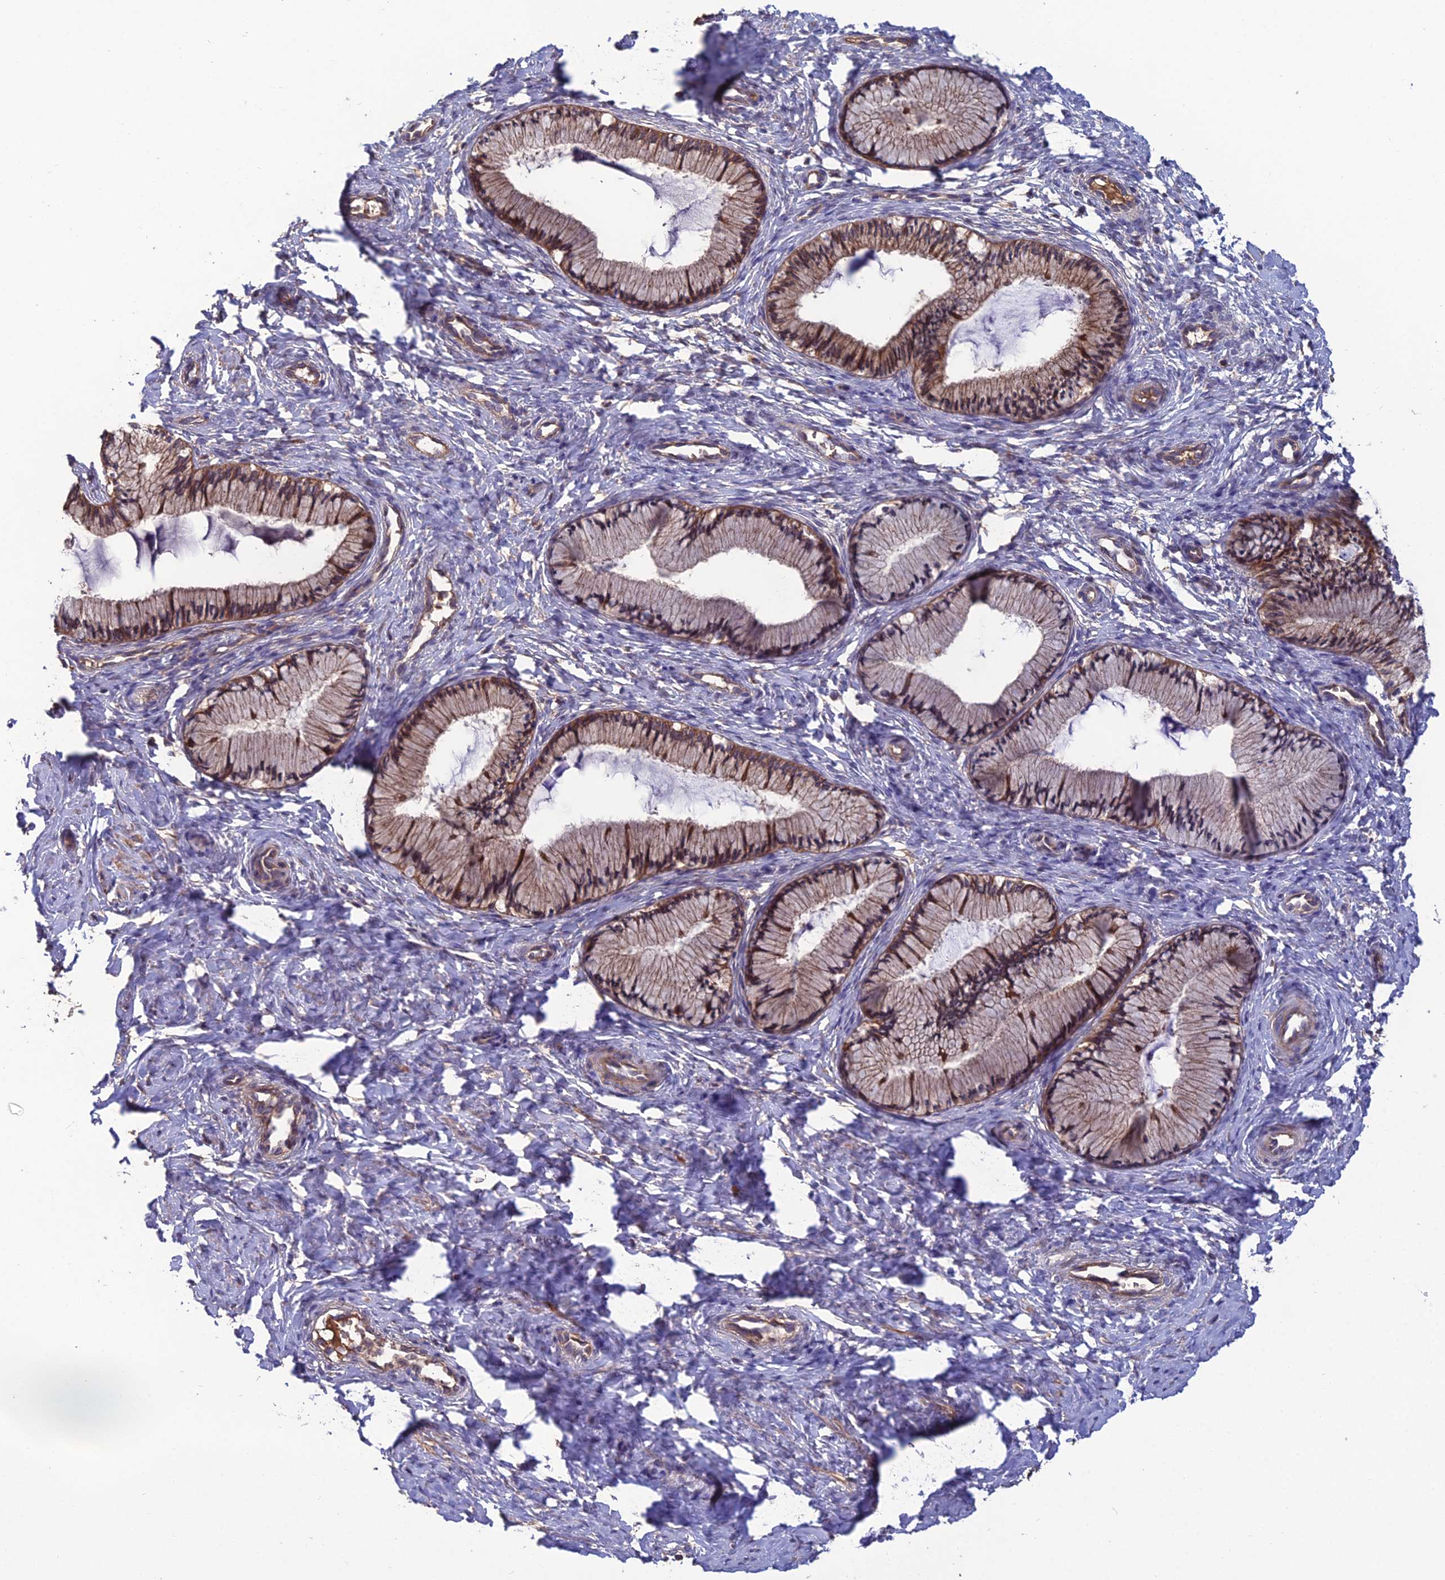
{"staining": {"intensity": "moderate", "quantity": ">75%", "location": "cytoplasmic/membranous"}, "tissue": "cervix", "cell_type": "Glandular cells", "image_type": "normal", "snomed": [{"axis": "morphology", "description": "Normal tissue, NOS"}, {"axis": "topography", "description": "Cervix"}], "caption": "IHC photomicrograph of benign cervix stained for a protein (brown), which reveals medium levels of moderate cytoplasmic/membranous expression in about >75% of glandular cells.", "gene": "GALR2", "patient": {"sex": "female", "age": 27}}